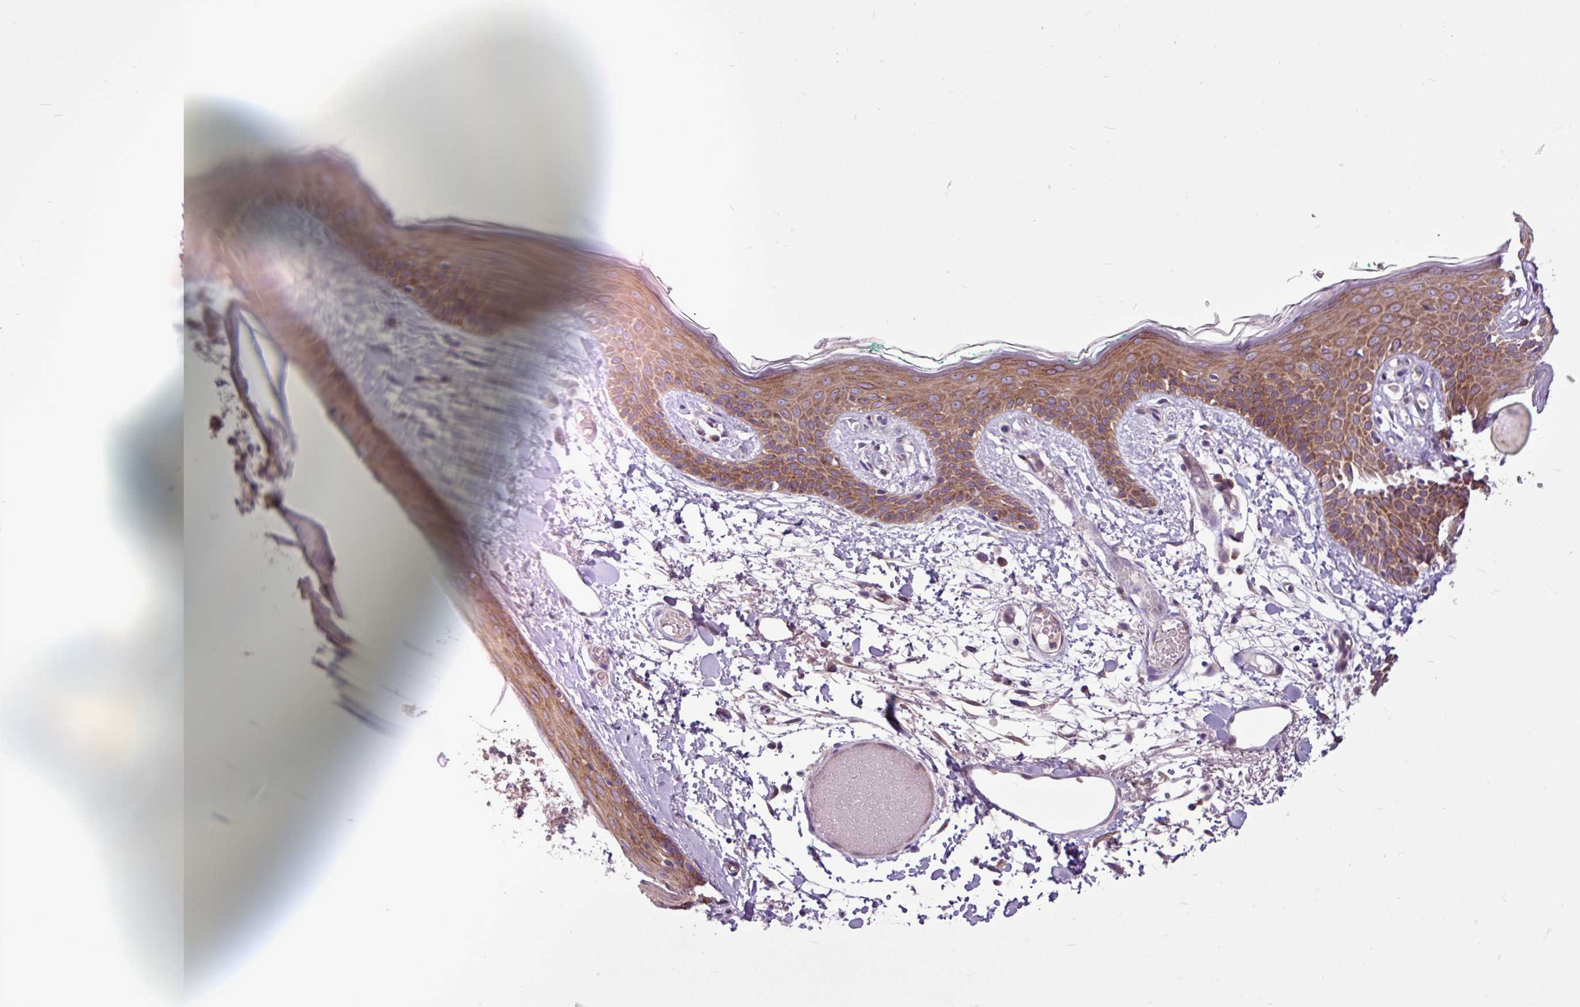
{"staining": {"intensity": "negative", "quantity": "none", "location": "none"}, "tissue": "skin", "cell_type": "Fibroblasts", "image_type": "normal", "snomed": [{"axis": "morphology", "description": "Normal tissue, NOS"}, {"axis": "topography", "description": "Skin"}], "caption": "Fibroblasts show no significant expression in benign skin.", "gene": "MROH2A", "patient": {"sex": "male", "age": 79}}